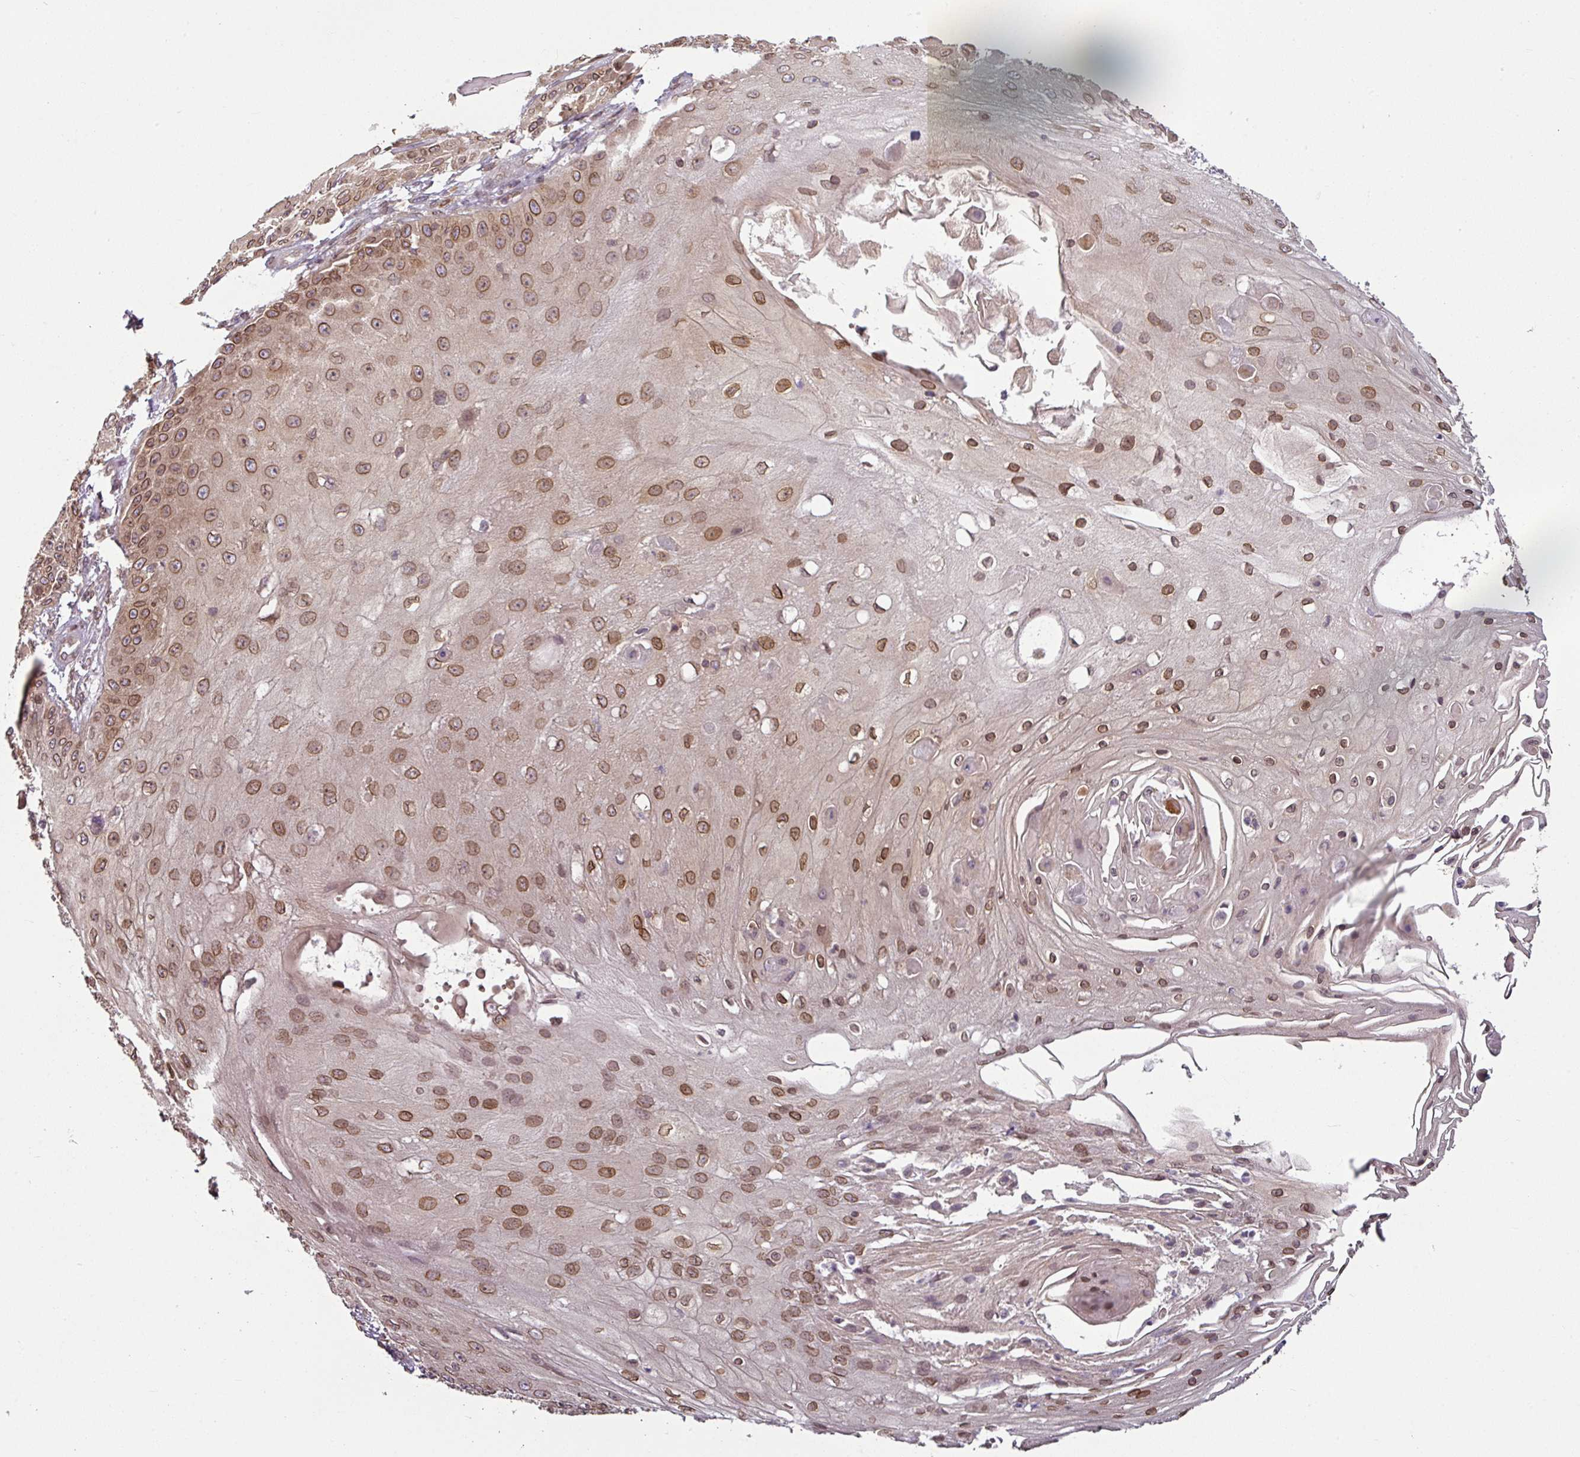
{"staining": {"intensity": "moderate", "quantity": ">75%", "location": "cytoplasmic/membranous,nuclear"}, "tissue": "skin cancer", "cell_type": "Tumor cells", "image_type": "cancer", "snomed": [{"axis": "morphology", "description": "Squamous cell carcinoma, NOS"}, {"axis": "topography", "description": "Skin"}], "caption": "Immunohistochemistry (IHC) of skin cancer (squamous cell carcinoma) displays medium levels of moderate cytoplasmic/membranous and nuclear staining in approximately >75% of tumor cells.", "gene": "RANGAP1", "patient": {"sex": "male", "age": 70}}